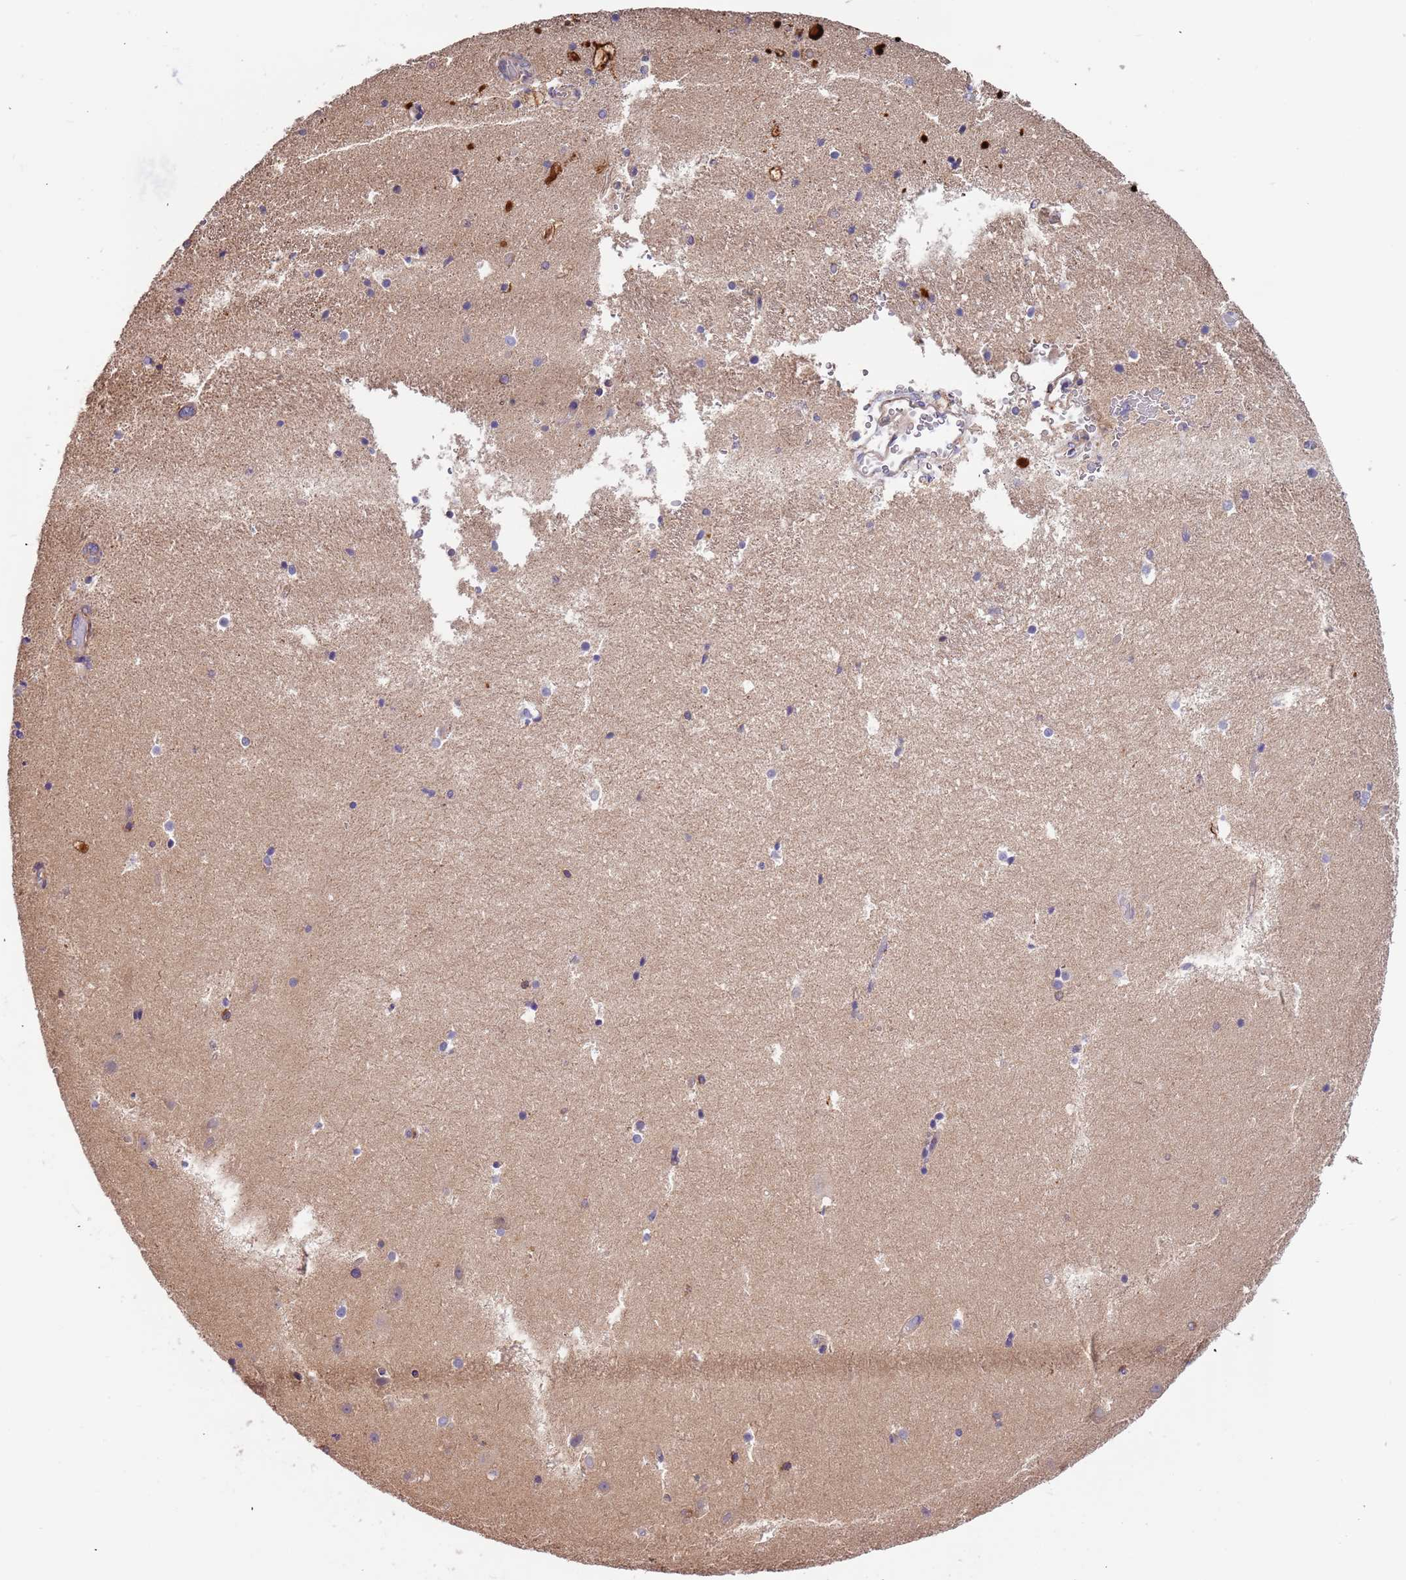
{"staining": {"intensity": "negative", "quantity": "none", "location": "none"}, "tissue": "hippocampus", "cell_type": "Glial cells", "image_type": "normal", "snomed": [{"axis": "morphology", "description": "Normal tissue, NOS"}, {"axis": "topography", "description": "Hippocampus"}], "caption": "The image displays no significant staining in glial cells of hippocampus.", "gene": "SYT4", "patient": {"sex": "female", "age": 52}}